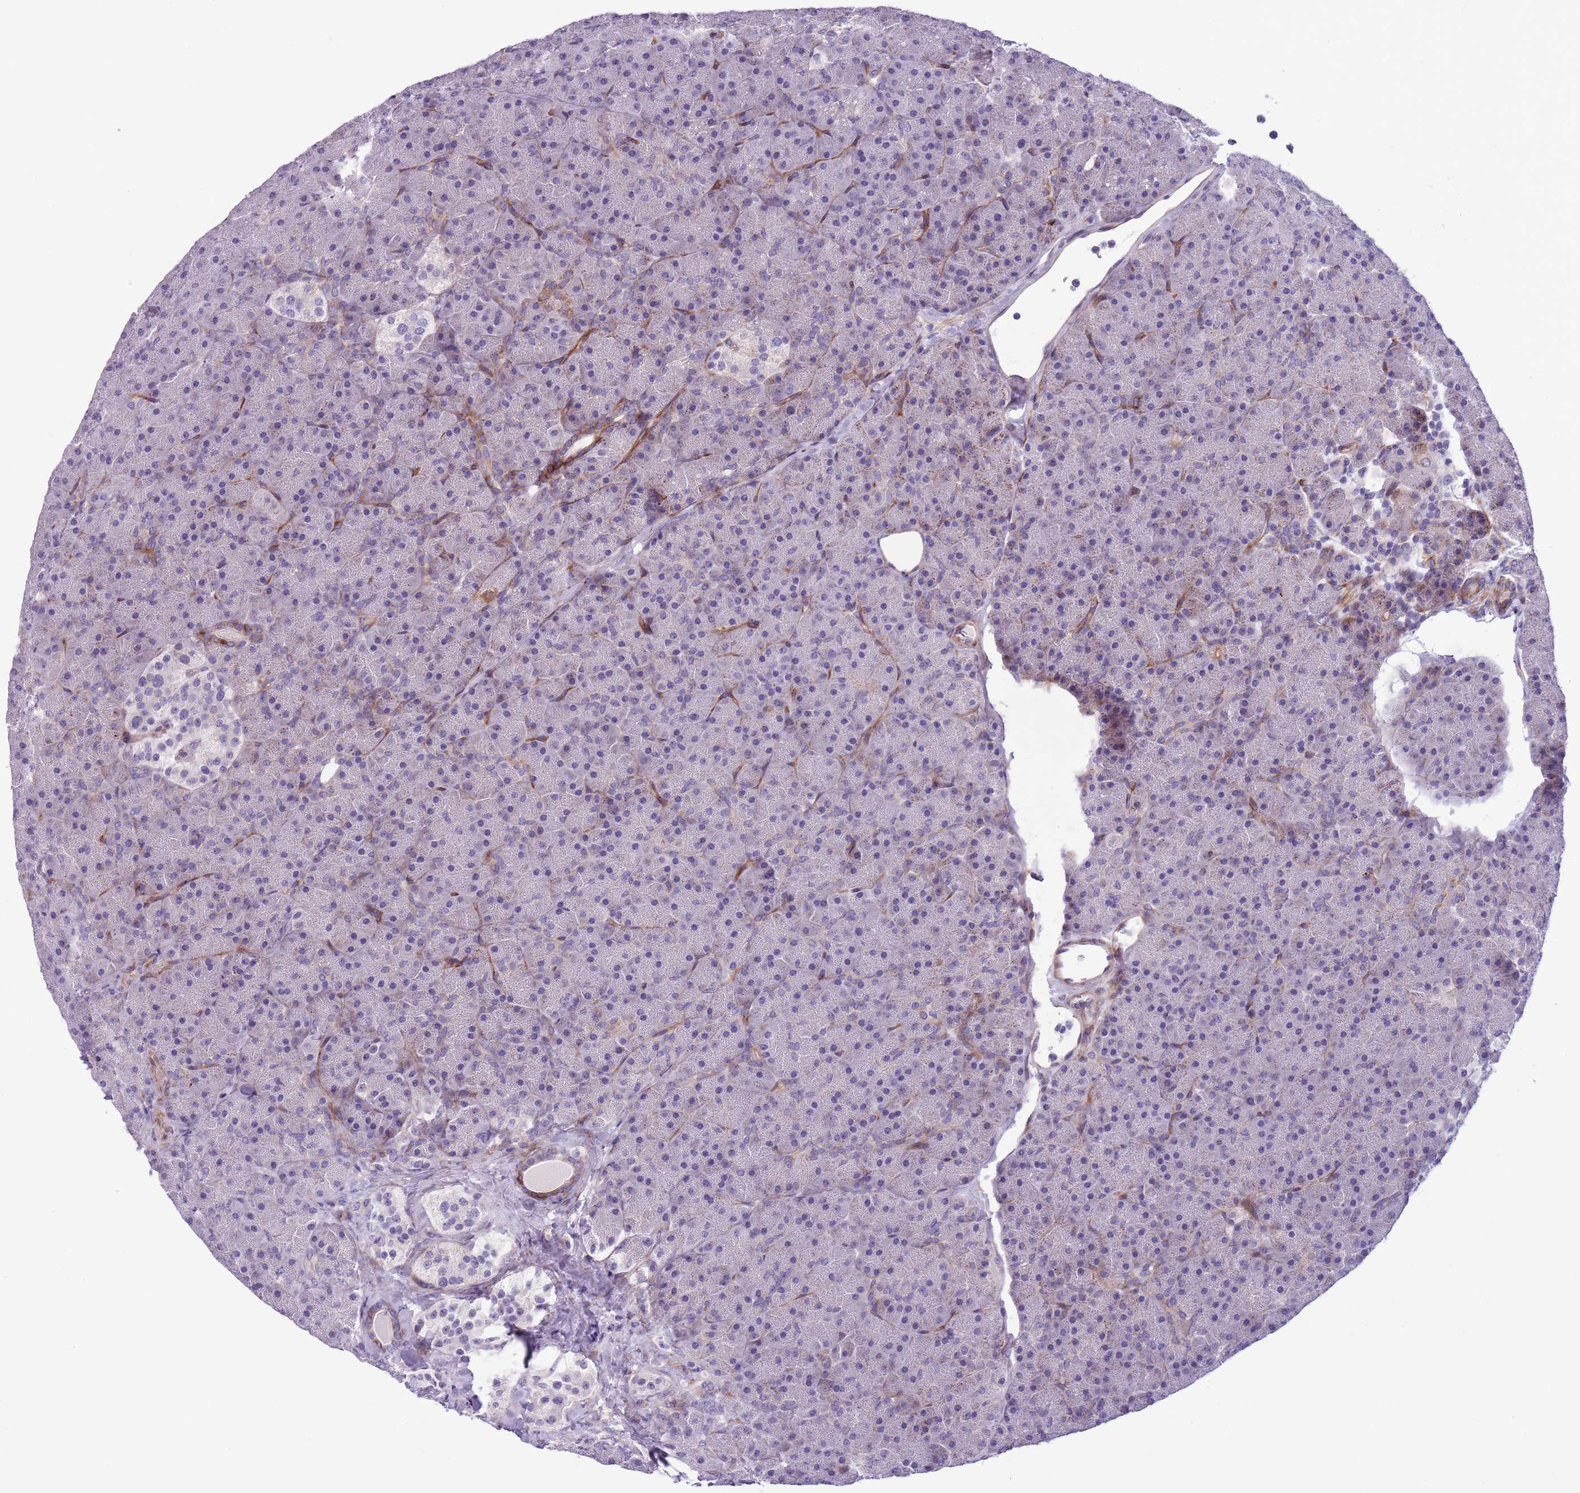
{"staining": {"intensity": "moderate", "quantity": "<25%", "location": "cytoplasmic/membranous"}, "tissue": "pancreas", "cell_type": "Exocrine glandular cells", "image_type": "normal", "snomed": [{"axis": "morphology", "description": "Normal tissue, NOS"}, {"axis": "topography", "description": "Pancreas"}], "caption": "Immunohistochemical staining of normal human pancreas shows <25% levels of moderate cytoplasmic/membranous protein positivity in about <25% of exocrine glandular cells. (brown staining indicates protein expression, while blue staining denotes nuclei).", "gene": "MRPL32", "patient": {"sex": "male", "age": 36}}